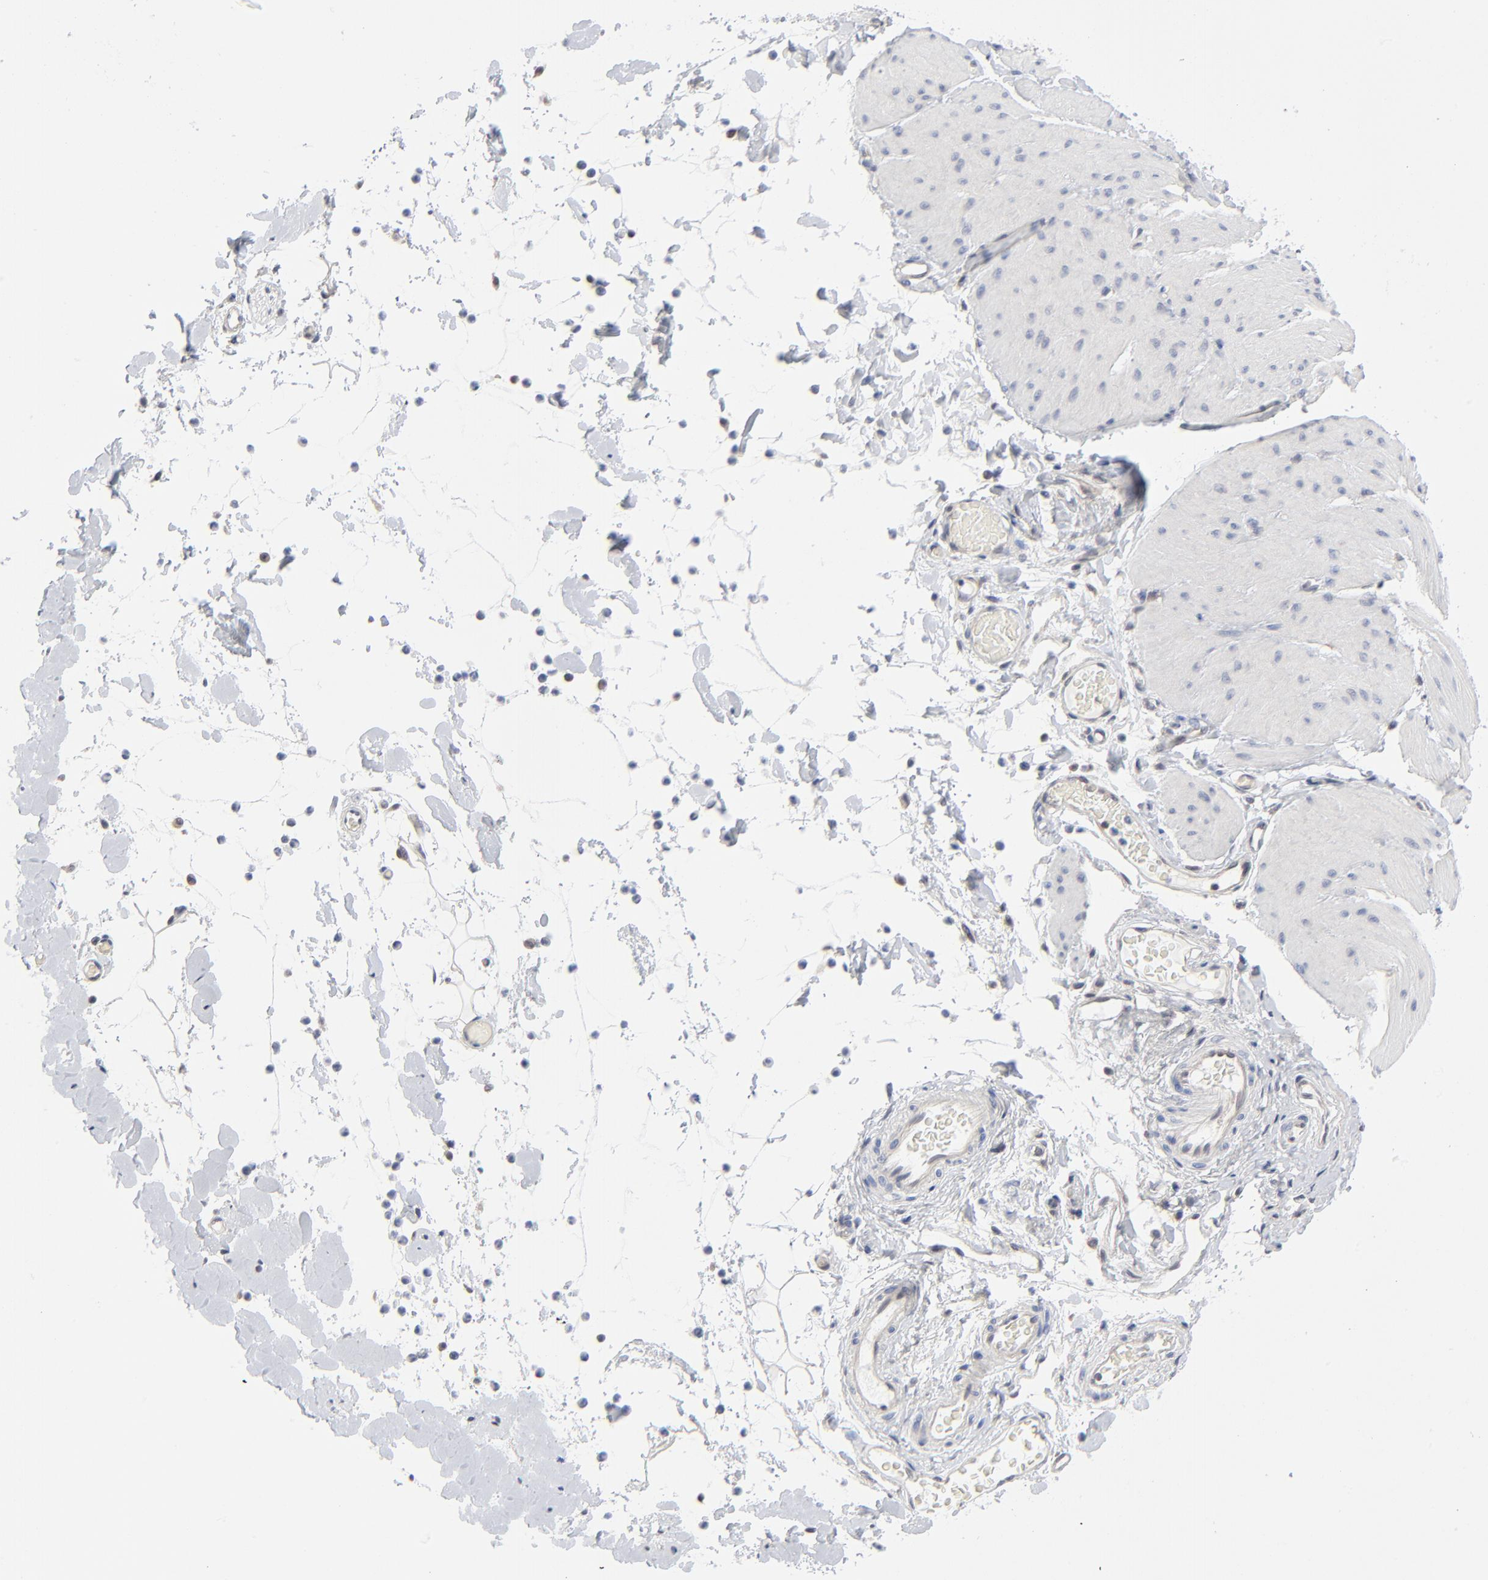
{"staining": {"intensity": "negative", "quantity": "none", "location": "none"}, "tissue": "smooth muscle", "cell_type": "Smooth muscle cells", "image_type": "normal", "snomed": [{"axis": "morphology", "description": "Normal tissue, NOS"}, {"axis": "topography", "description": "Smooth muscle"}, {"axis": "topography", "description": "Colon"}], "caption": "IHC photomicrograph of benign smooth muscle: smooth muscle stained with DAB (3,3'-diaminobenzidine) shows no significant protein positivity in smooth muscle cells. (DAB immunohistochemistry, high magnification).", "gene": "RPS6KB1", "patient": {"sex": "male", "age": 67}}